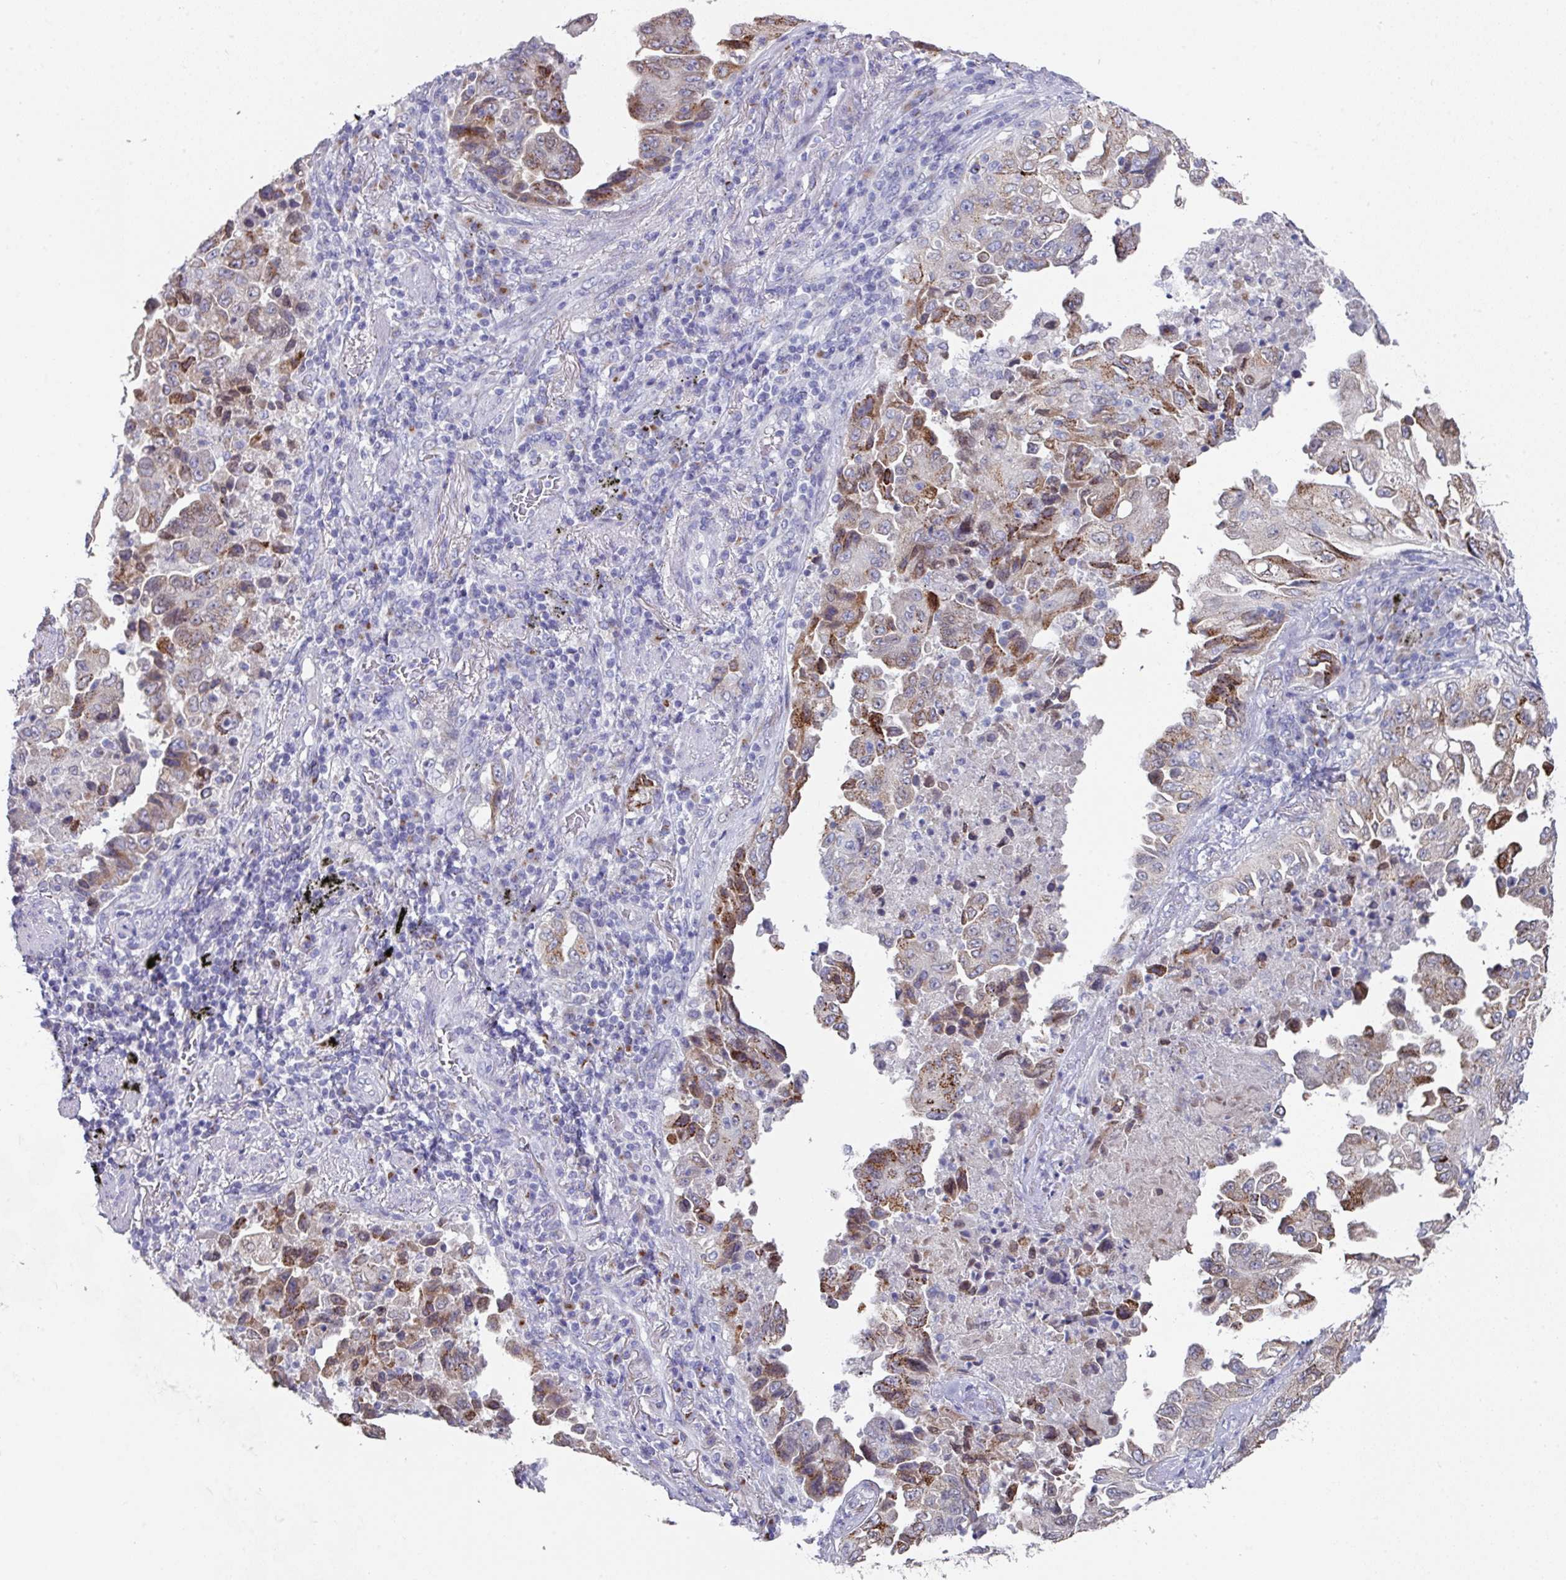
{"staining": {"intensity": "moderate", "quantity": "25%-75%", "location": "cytoplasmic/membranous"}, "tissue": "lung cancer", "cell_type": "Tumor cells", "image_type": "cancer", "snomed": [{"axis": "morphology", "description": "Adenocarcinoma, NOS"}, {"axis": "topography", "description": "Lung"}], "caption": "This is a micrograph of immunohistochemistry (IHC) staining of lung adenocarcinoma, which shows moderate positivity in the cytoplasmic/membranous of tumor cells.", "gene": "VKORC1L1", "patient": {"sex": "female", "age": 51}}